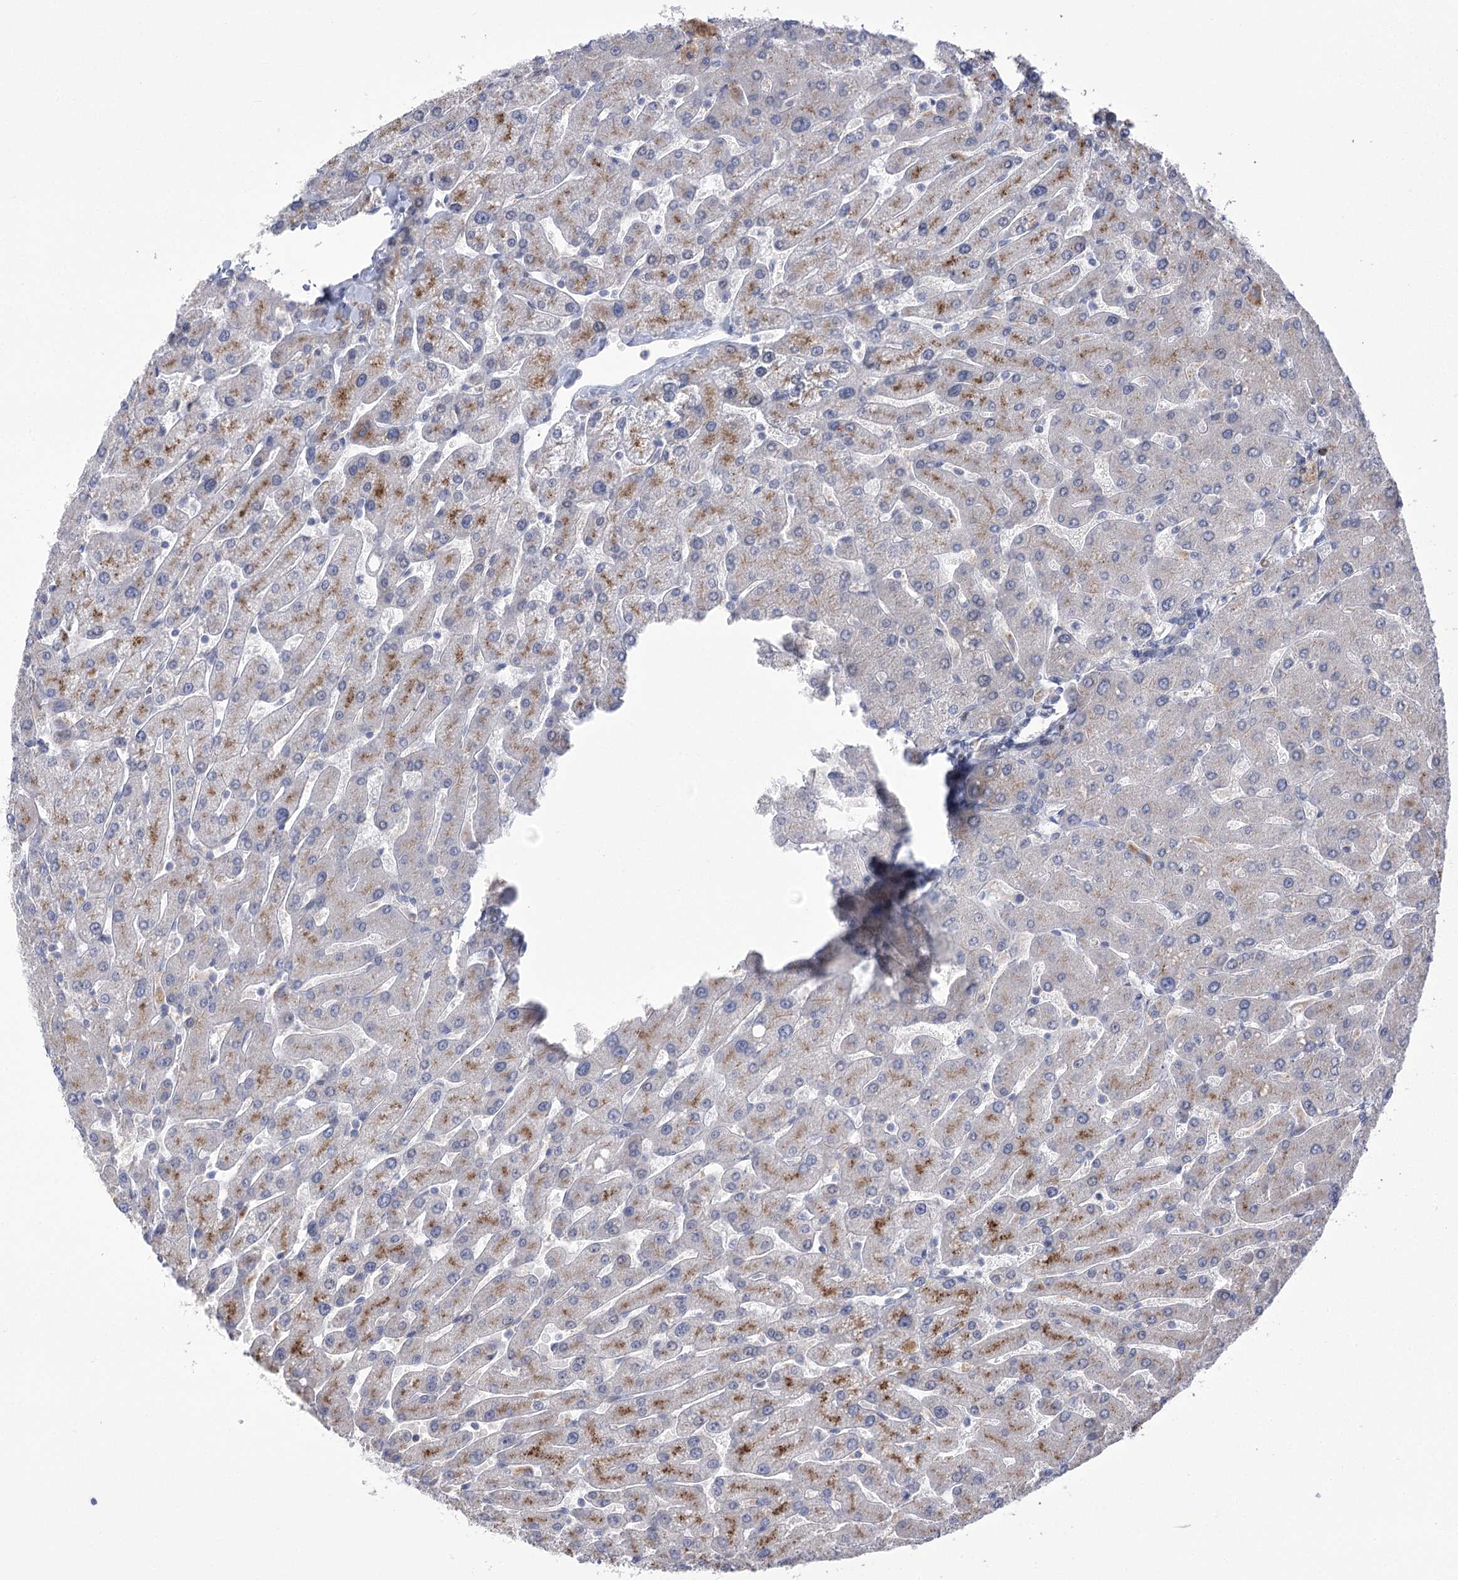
{"staining": {"intensity": "negative", "quantity": "none", "location": "none"}, "tissue": "liver", "cell_type": "Cholangiocytes", "image_type": "normal", "snomed": [{"axis": "morphology", "description": "Normal tissue, NOS"}, {"axis": "topography", "description": "Liver"}], "caption": "High power microscopy micrograph of an IHC histopathology image of benign liver, revealing no significant staining in cholangiocytes.", "gene": "NME7", "patient": {"sex": "male", "age": 55}}